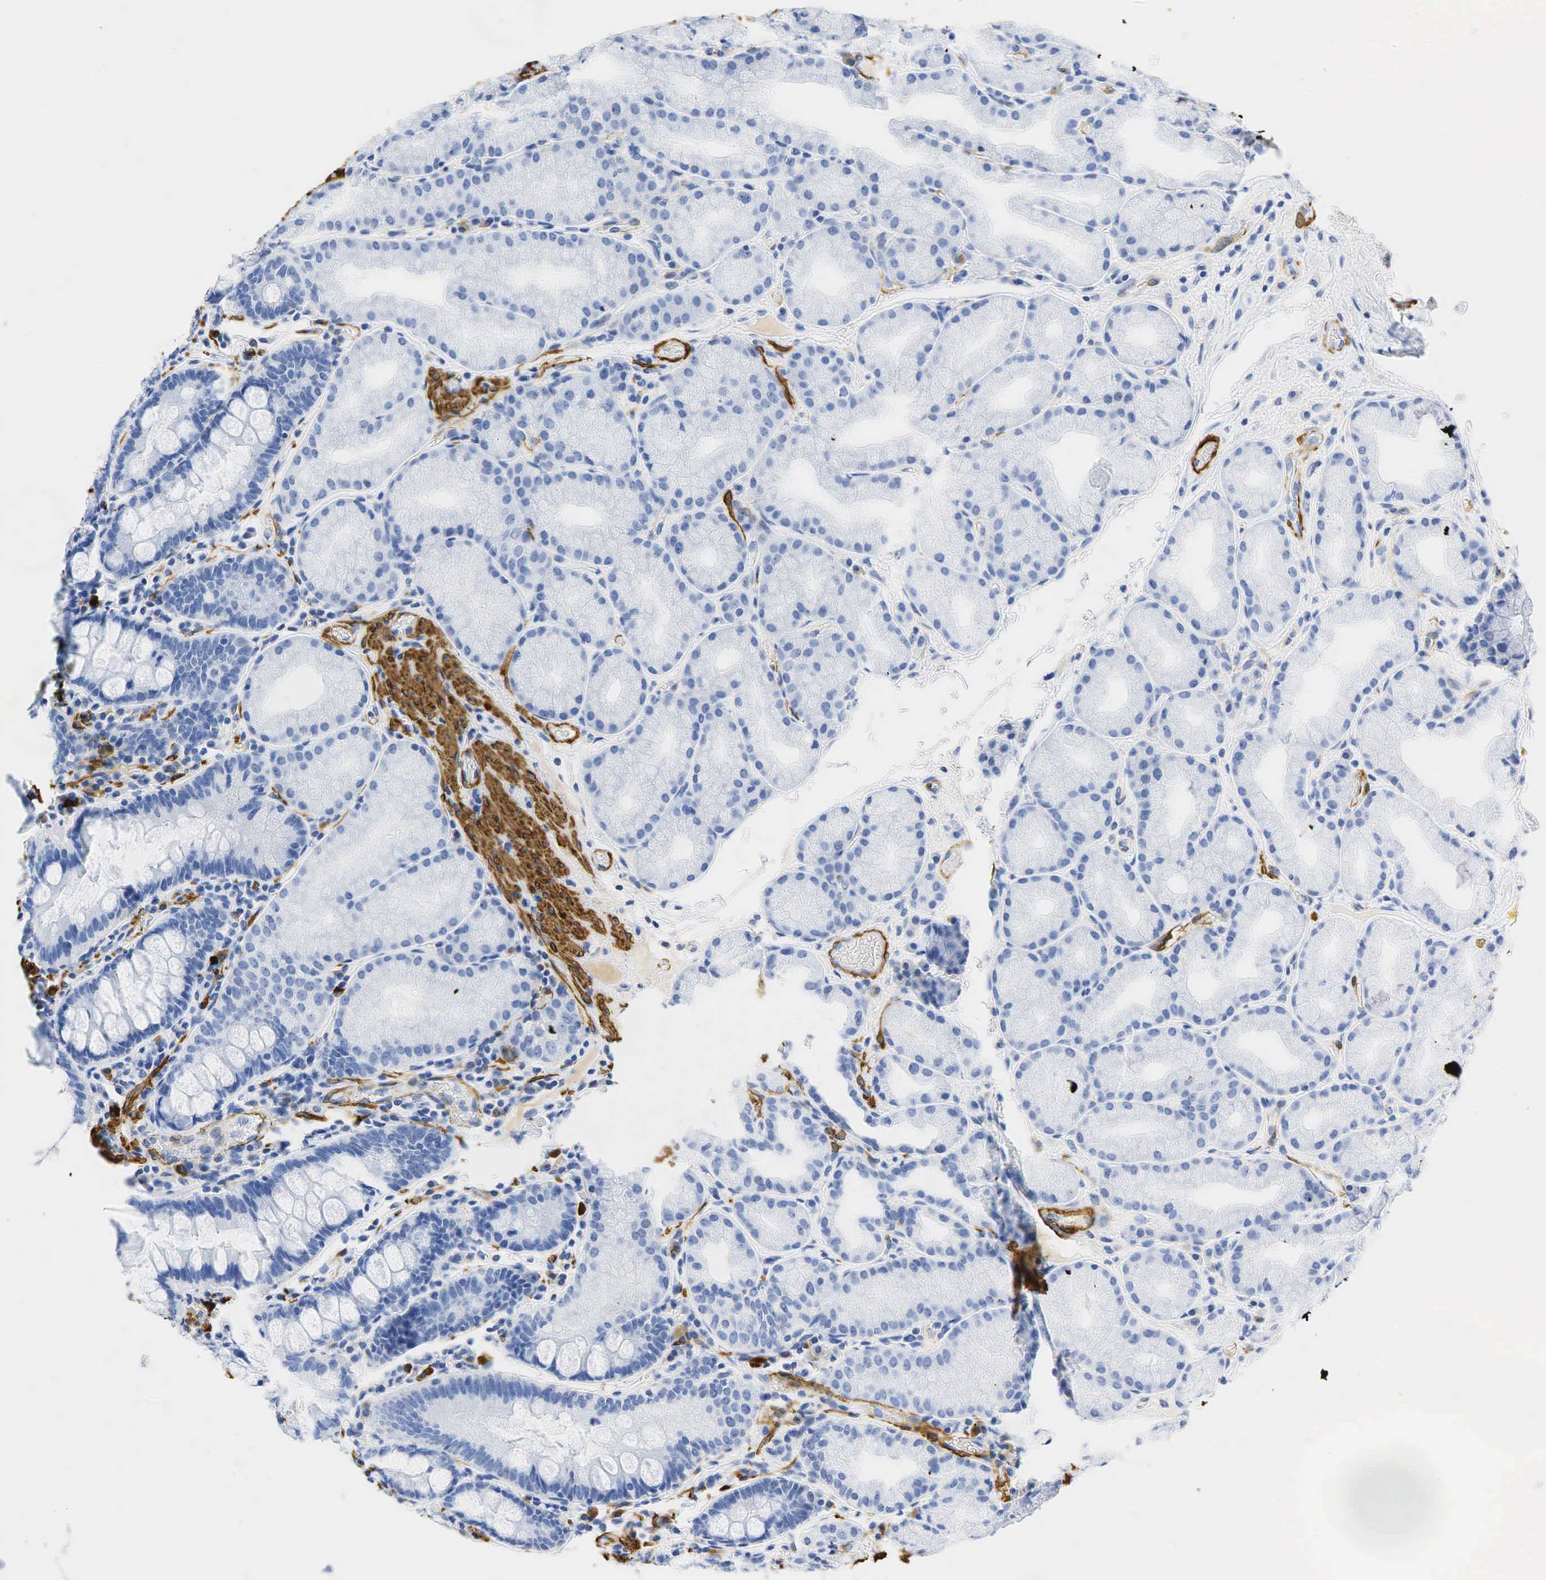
{"staining": {"intensity": "negative", "quantity": "none", "location": "none"}, "tissue": "duodenum", "cell_type": "Glandular cells", "image_type": "normal", "snomed": [{"axis": "morphology", "description": "Normal tissue, NOS"}, {"axis": "topography", "description": "Duodenum"}], "caption": "This histopathology image is of unremarkable duodenum stained with immunohistochemistry (IHC) to label a protein in brown with the nuclei are counter-stained blue. There is no staining in glandular cells.", "gene": "ACTA1", "patient": {"sex": "female", "age": 43}}